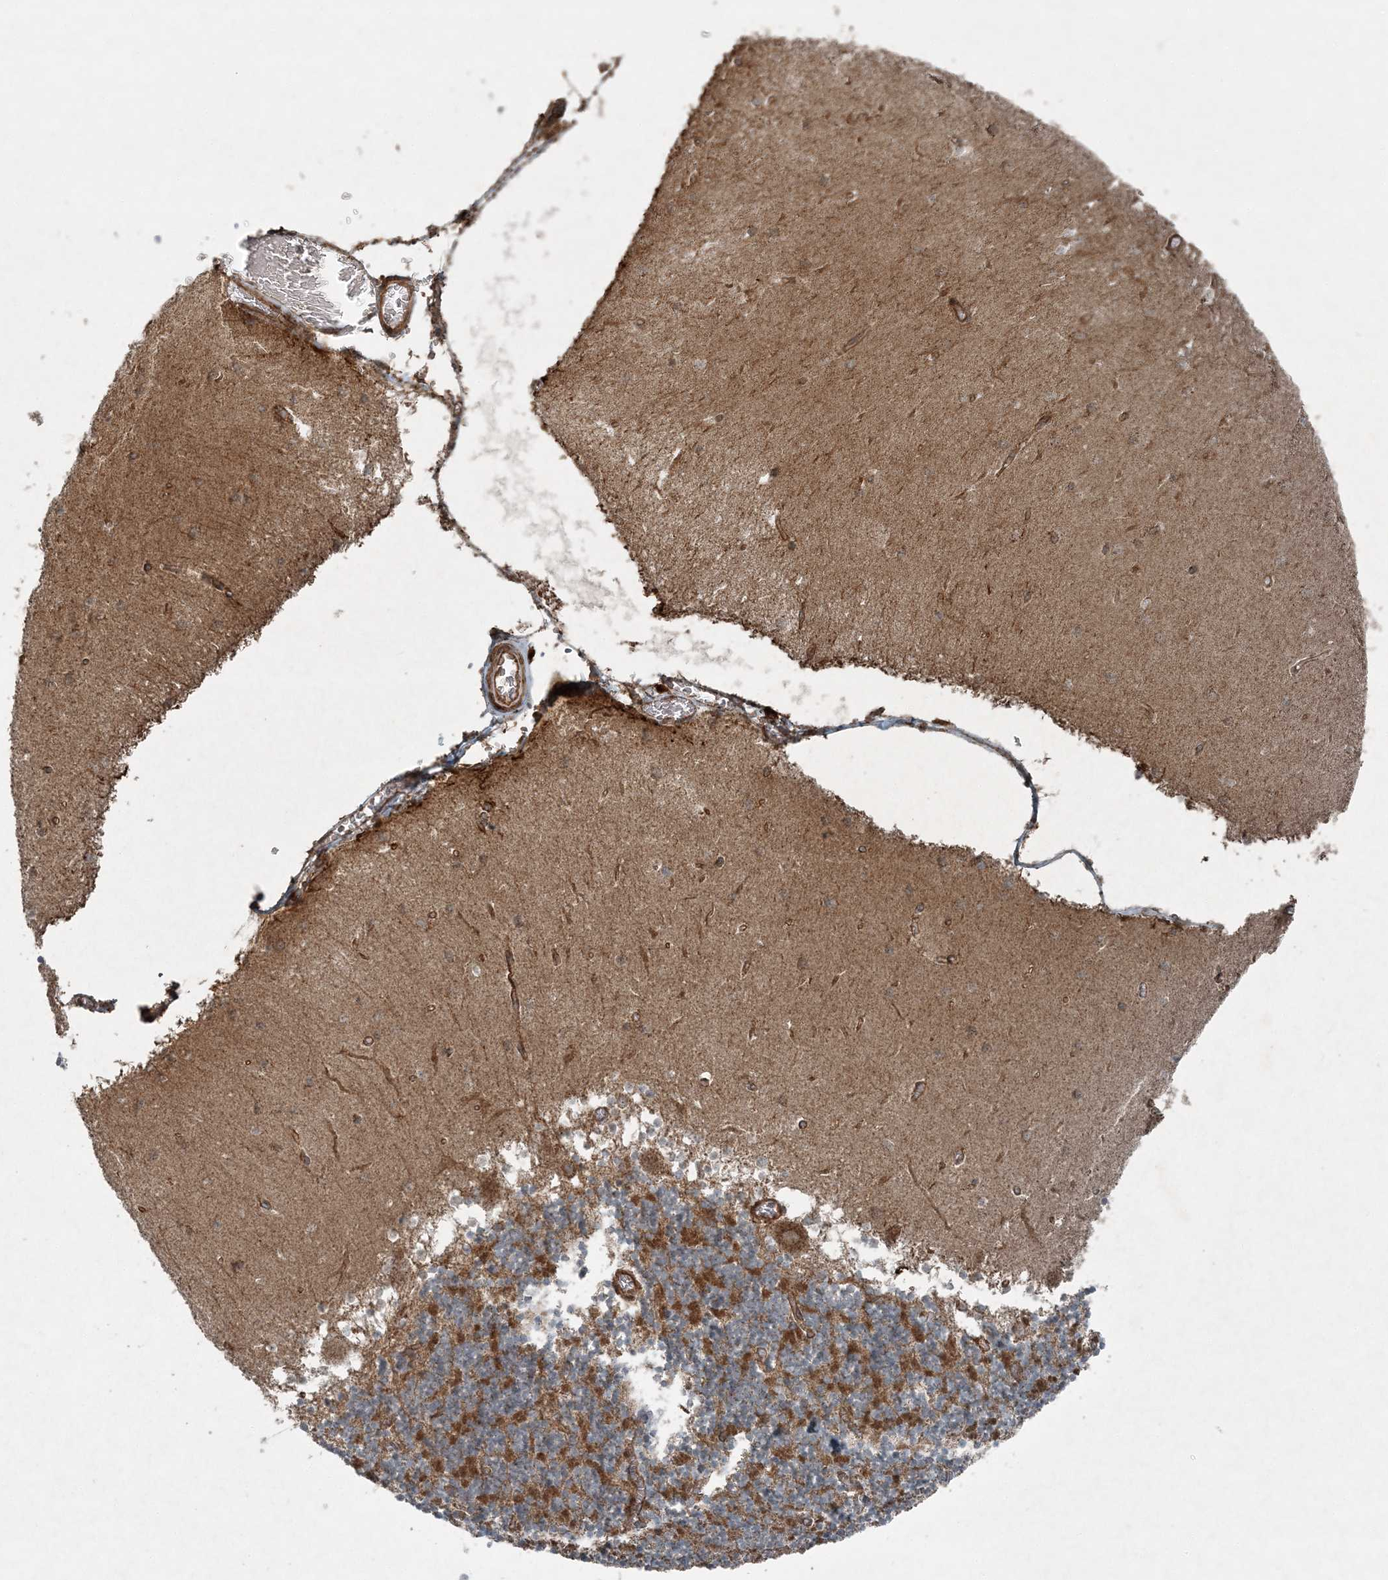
{"staining": {"intensity": "moderate", "quantity": ">75%", "location": "cytoplasmic/membranous"}, "tissue": "cerebellum", "cell_type": "Cells in granular layer", "image_type": "normal", "snomed": [{"axis": "morphology", "description": "Normal tissue, NOS"}, {"axis": "topography", "description": "Cerebellum"}], "caption": "Moderate cytoplasmic/membranous expression for a protein is appreciated in about >75% of cells in granular layer of unremarkable cerebellum using immunohistochemistry (IHC).", "gene": "COPS7B", "patient": {"sex": "female", "age": 28}}